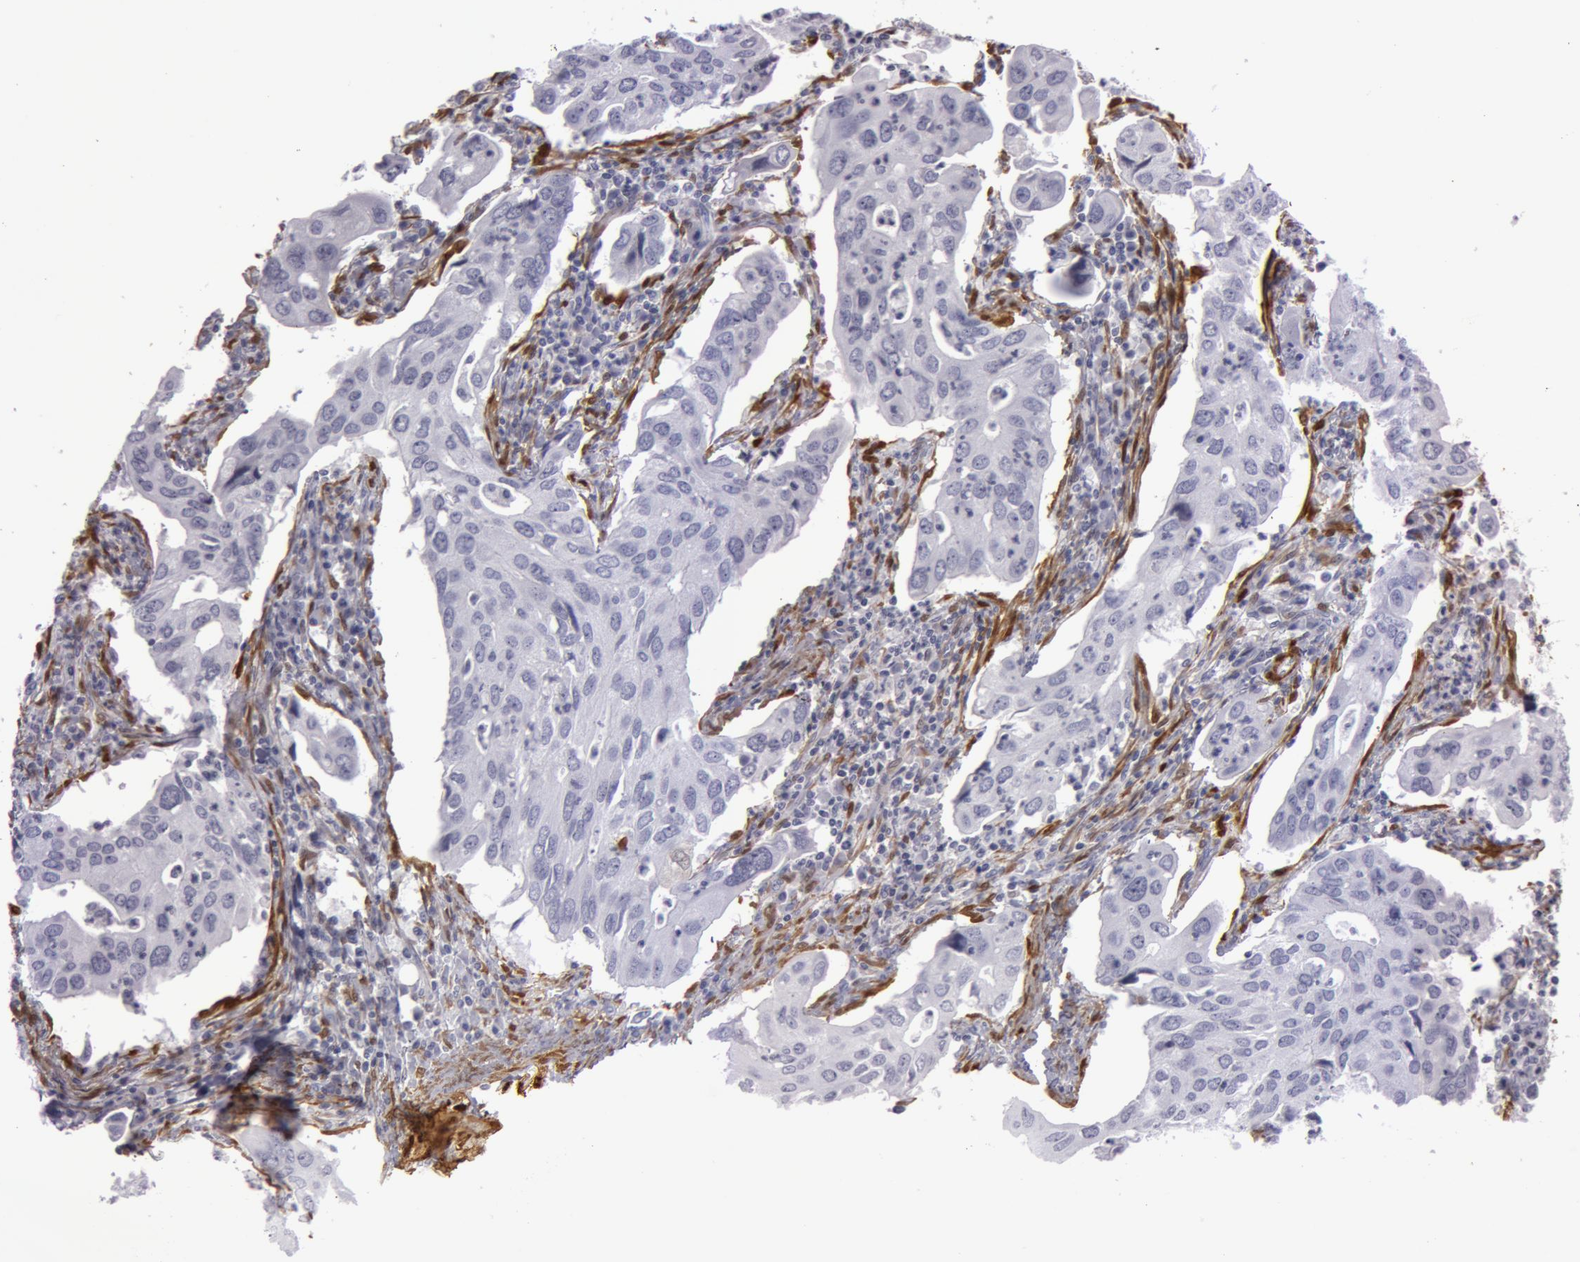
{"staining": {"intensity": "negative", "quantity": "none", "location": "none"}, "tissue": "lung cancer", "cell_type": "Tumor cells", "image_type": "cancer", "snomed": [{"axis": "morphology", "description": "Adenocarcinoma, NOS"}, {"axis": "topography", "description": "Lung"}], "caption": "The micrograph displays no staining of tumor cells in lung adenocarcinoma. Brightfield microscopy of immunohistochemistry (IHC) stained with DAB (3,3'-diaminobenzidine) (brown) and hematoxylin (blue), captured at high magnification.", "gene": "TAGLN", "patient": {"sex": "male", "age": 48}}